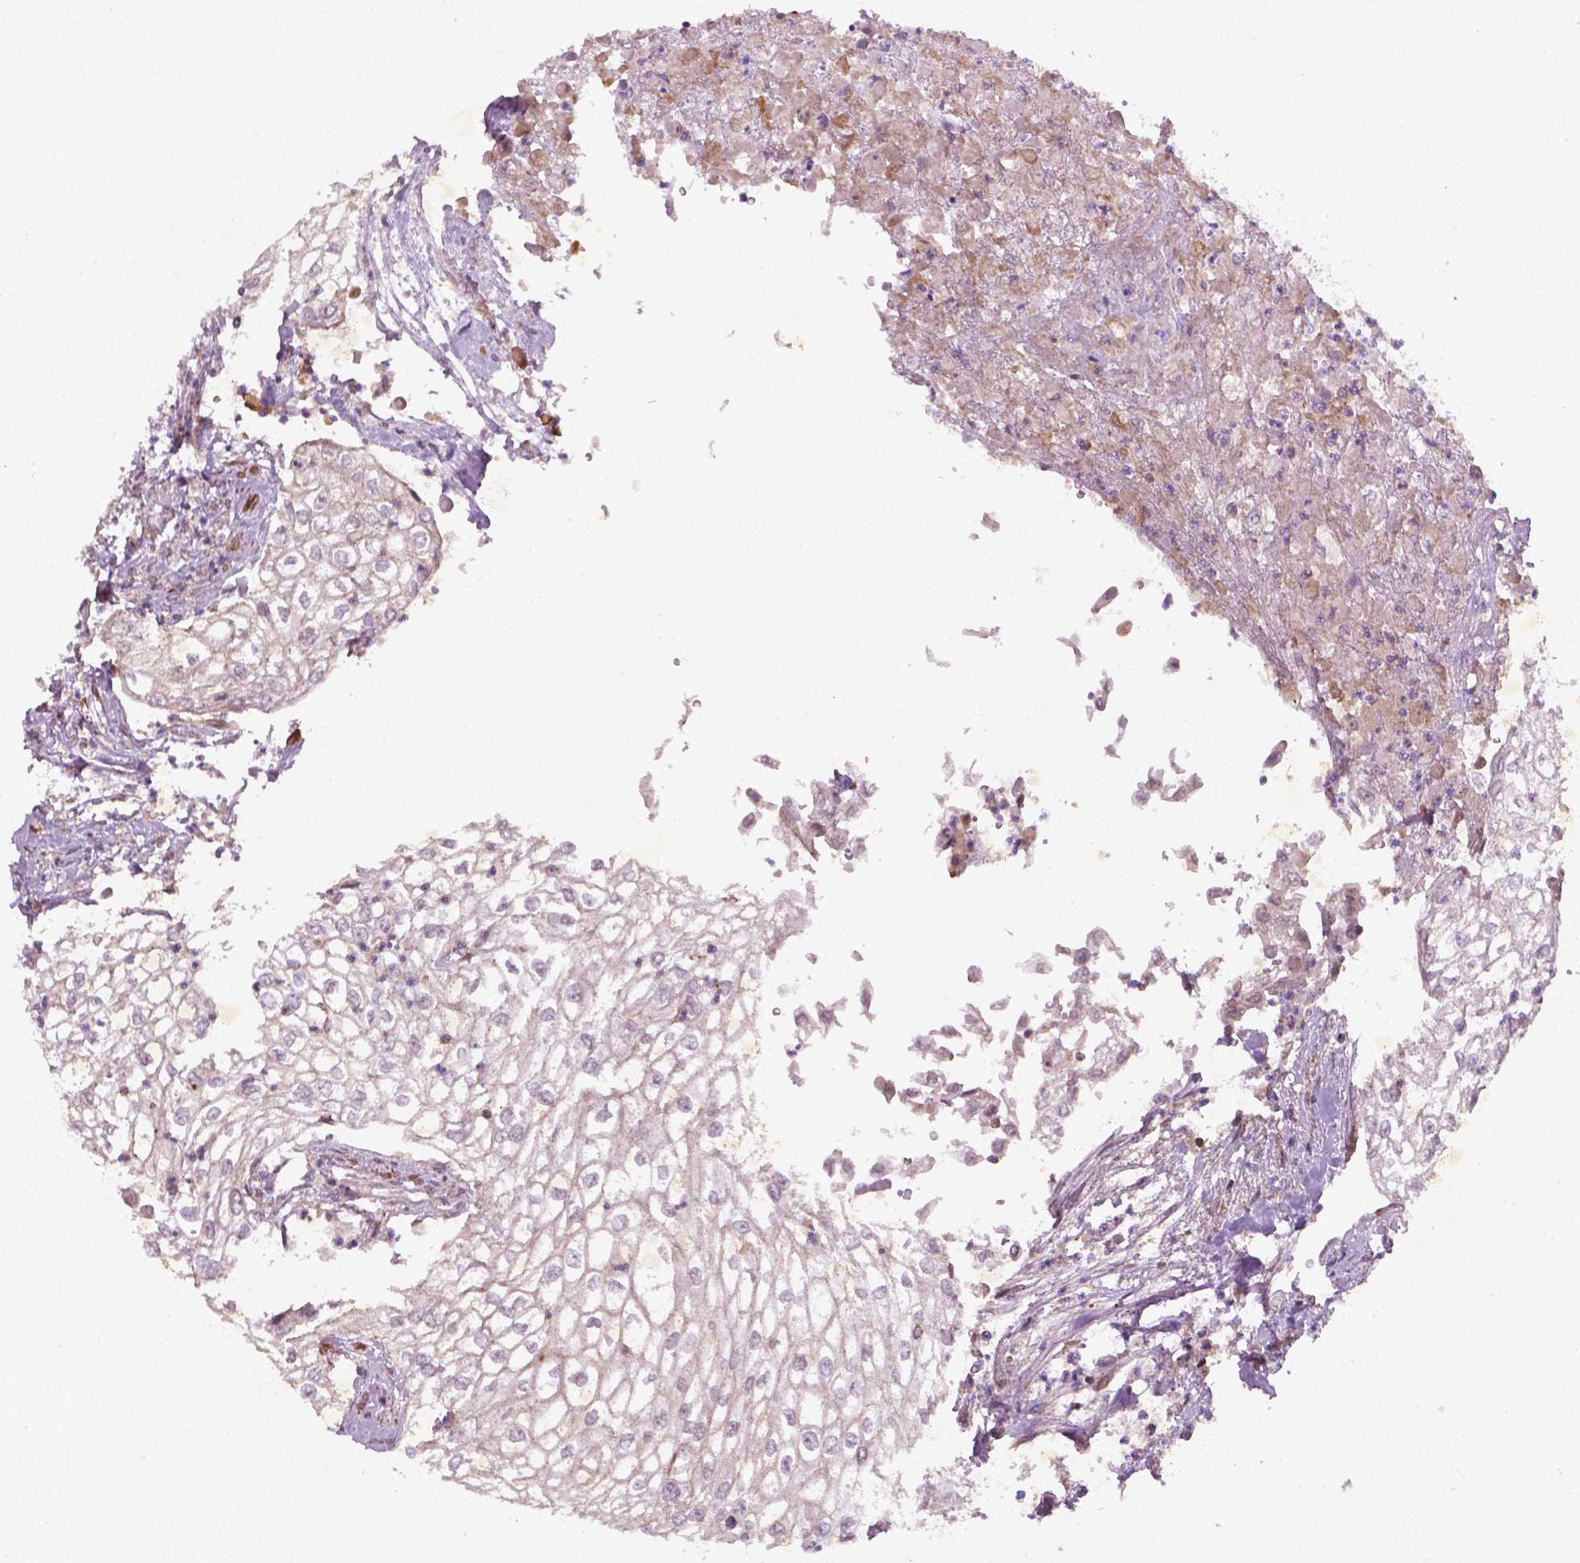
{"staining": {"intensity": "negative", "quantity": "none", "location": "none"}, "tissue": "urothelial cancer", "cell_type": "Tumor cells", "image_type": "cancer", "snomed": [{"axis": "morphology", "description": "Urothelial carcinoma, High grade"}, {"axis": "topography", "description": "Urinary bladder"}], "caption": "This is an immunohistochemistry (IHC) histopathology image of urothelial cancer. There is no positivity in tumor cells.", "gene": "TCHP", "patient": {"sex": "male", "age": 62}}